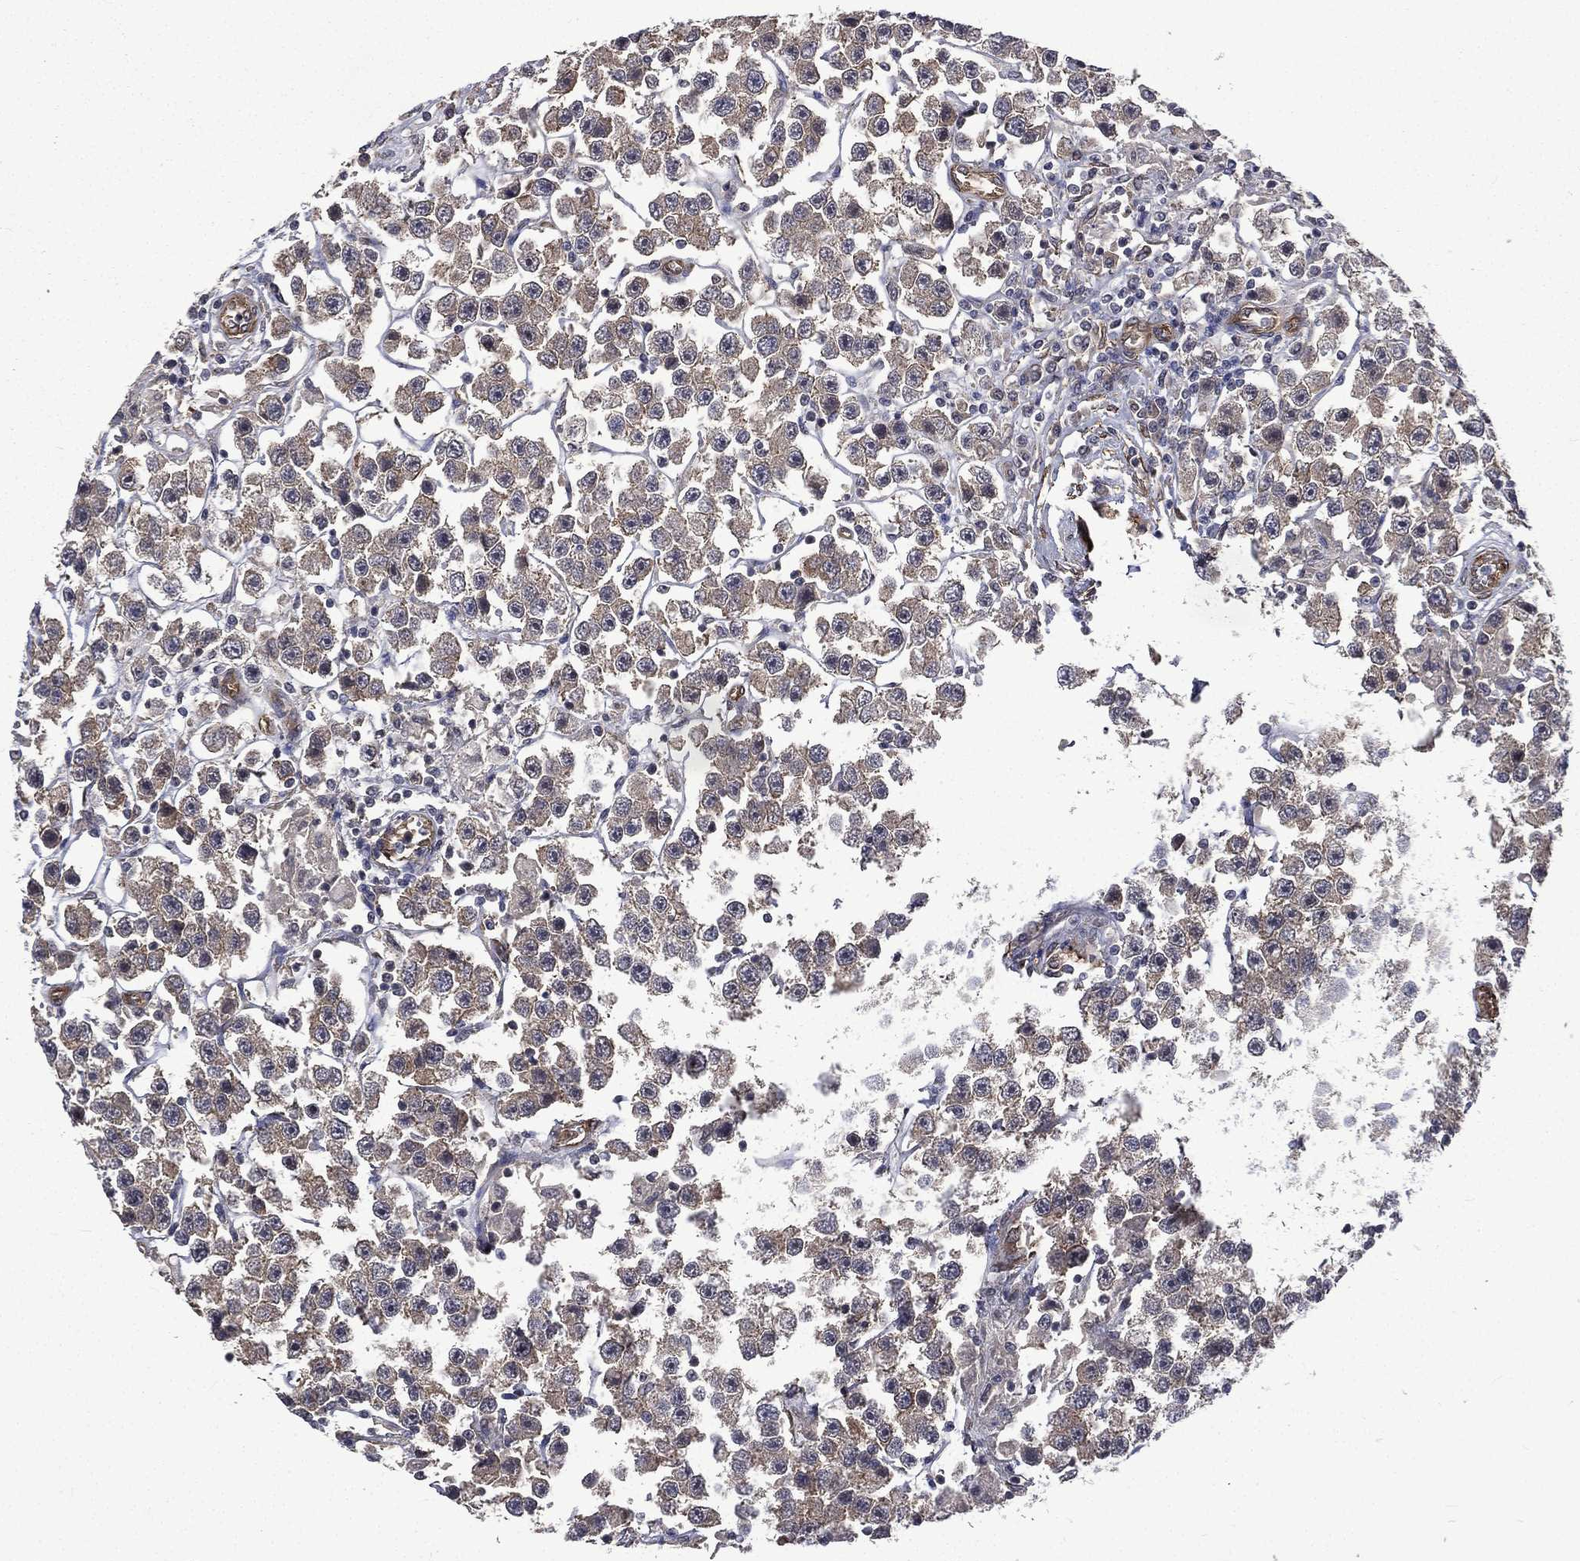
{"staining": {"intensity": "weak", "quantity": "<25%", "location": "cytoplasmic/membranous"}, "tissue": "testis cancer", "cell_type": "Tumor cells", "image_type": "cancer", "snomed": [{"axis": "morphology", "description": "Seminoma, NOS"}, {"axis": "topography", "description": "Testis"}], "caption": "Seminoma (testis) was stained to show a protein in brown. There is no significant staining in tumor cells.", "gene": "PPFIBP1", "patient": {"sex": "male", "age": 45}}